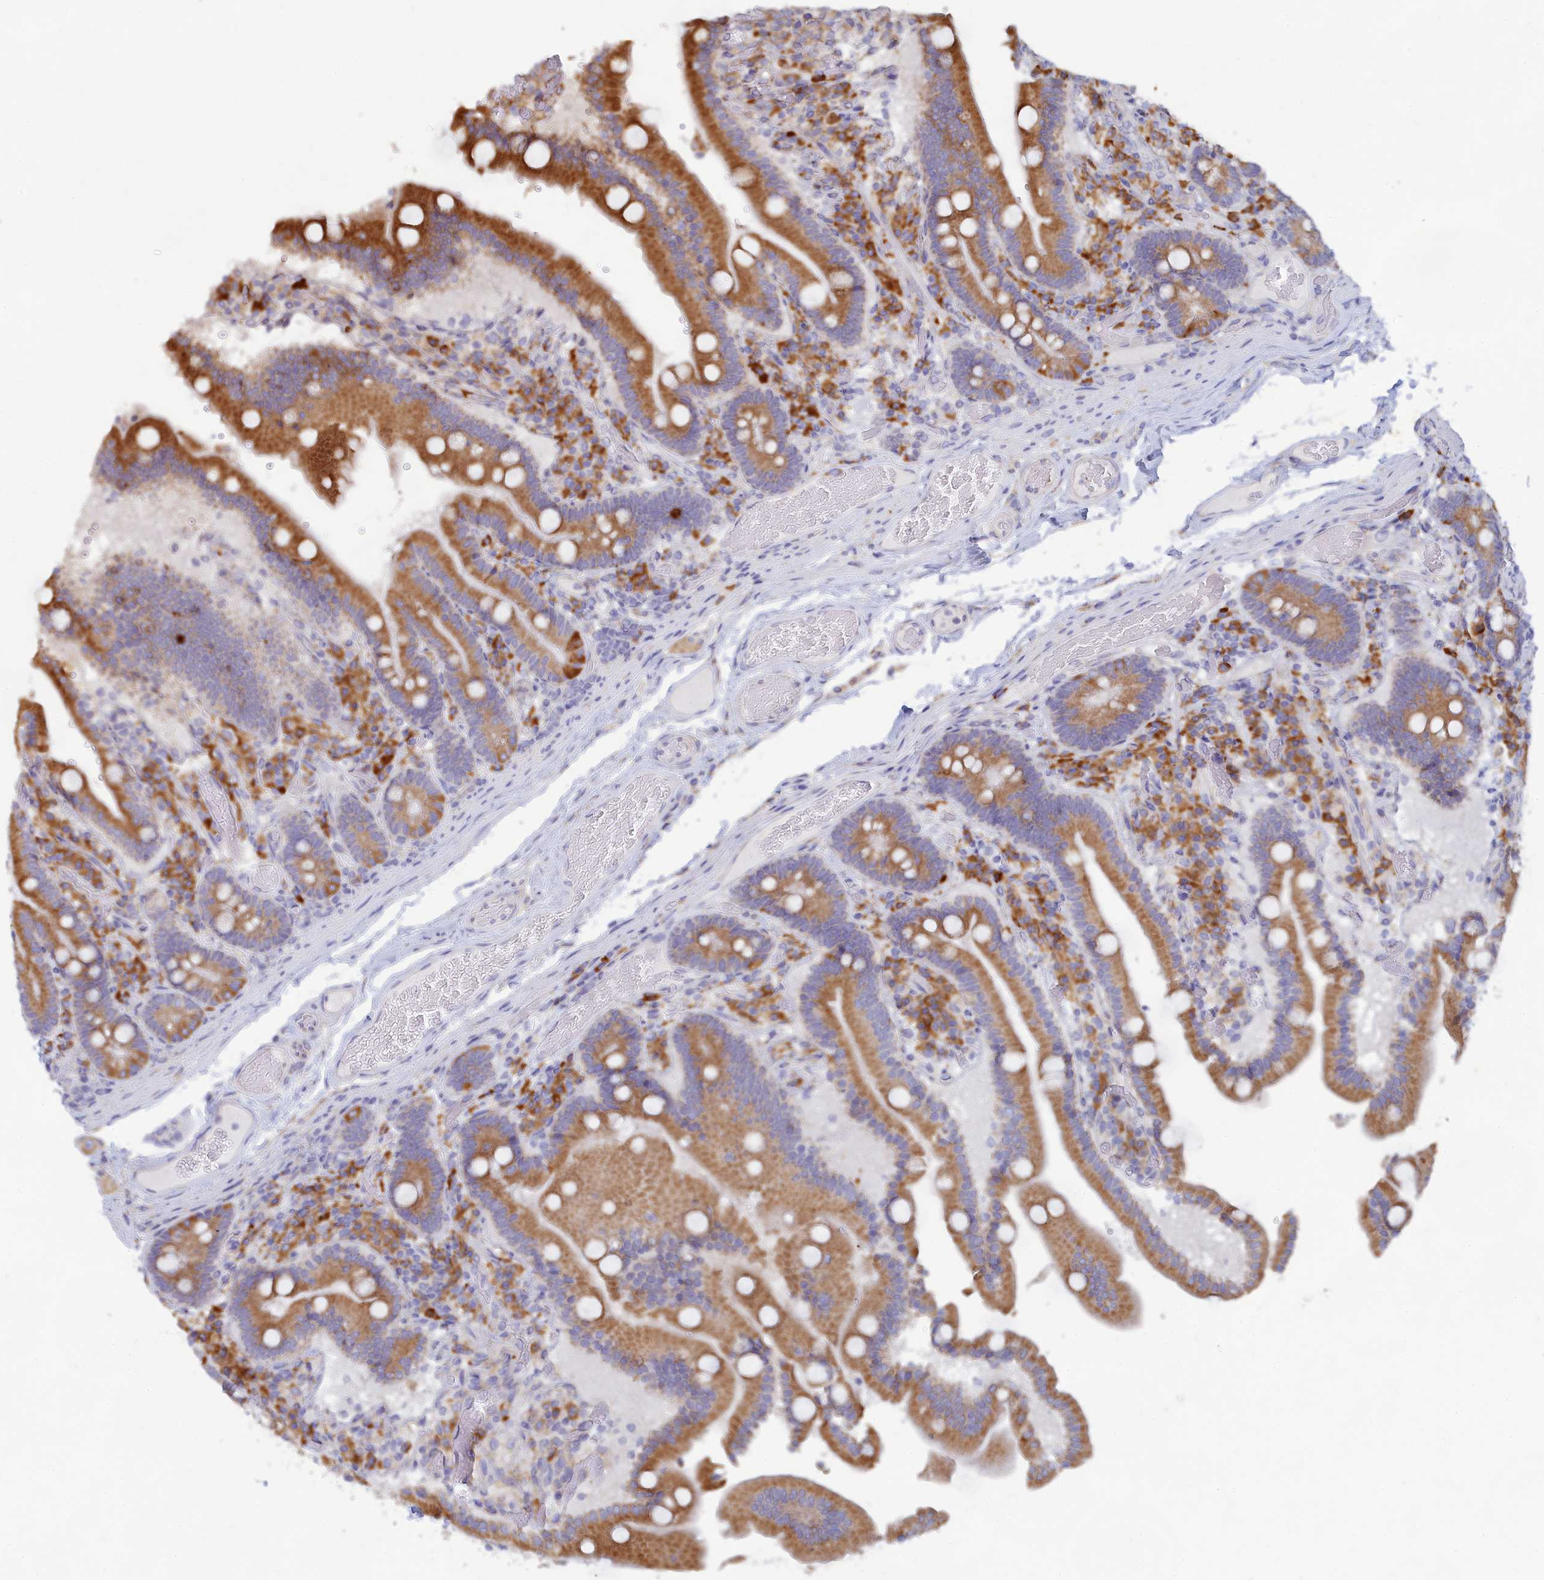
{"staining": {"intensity": "strong", "quantity": ">75%", "location": "cytoplasmic/membranous"}, "tissue": "duodenum", "cell_type": "Glandular cells", "image_type": "normal", "snomed": [{"axis": "morphology", "description": "Normal tissue, NOS"}, {"axis": "topography", "description": "Duodenum"}], "caption": "IHC micrograph of unremarkable human duodenum stained for a protein (brown), which reveals high levels of strong cytoplasmic/membranous staining in about >75% of glandular cells.", "gene": "WDR35", "patient": {"sex": "female", "age": 62}}